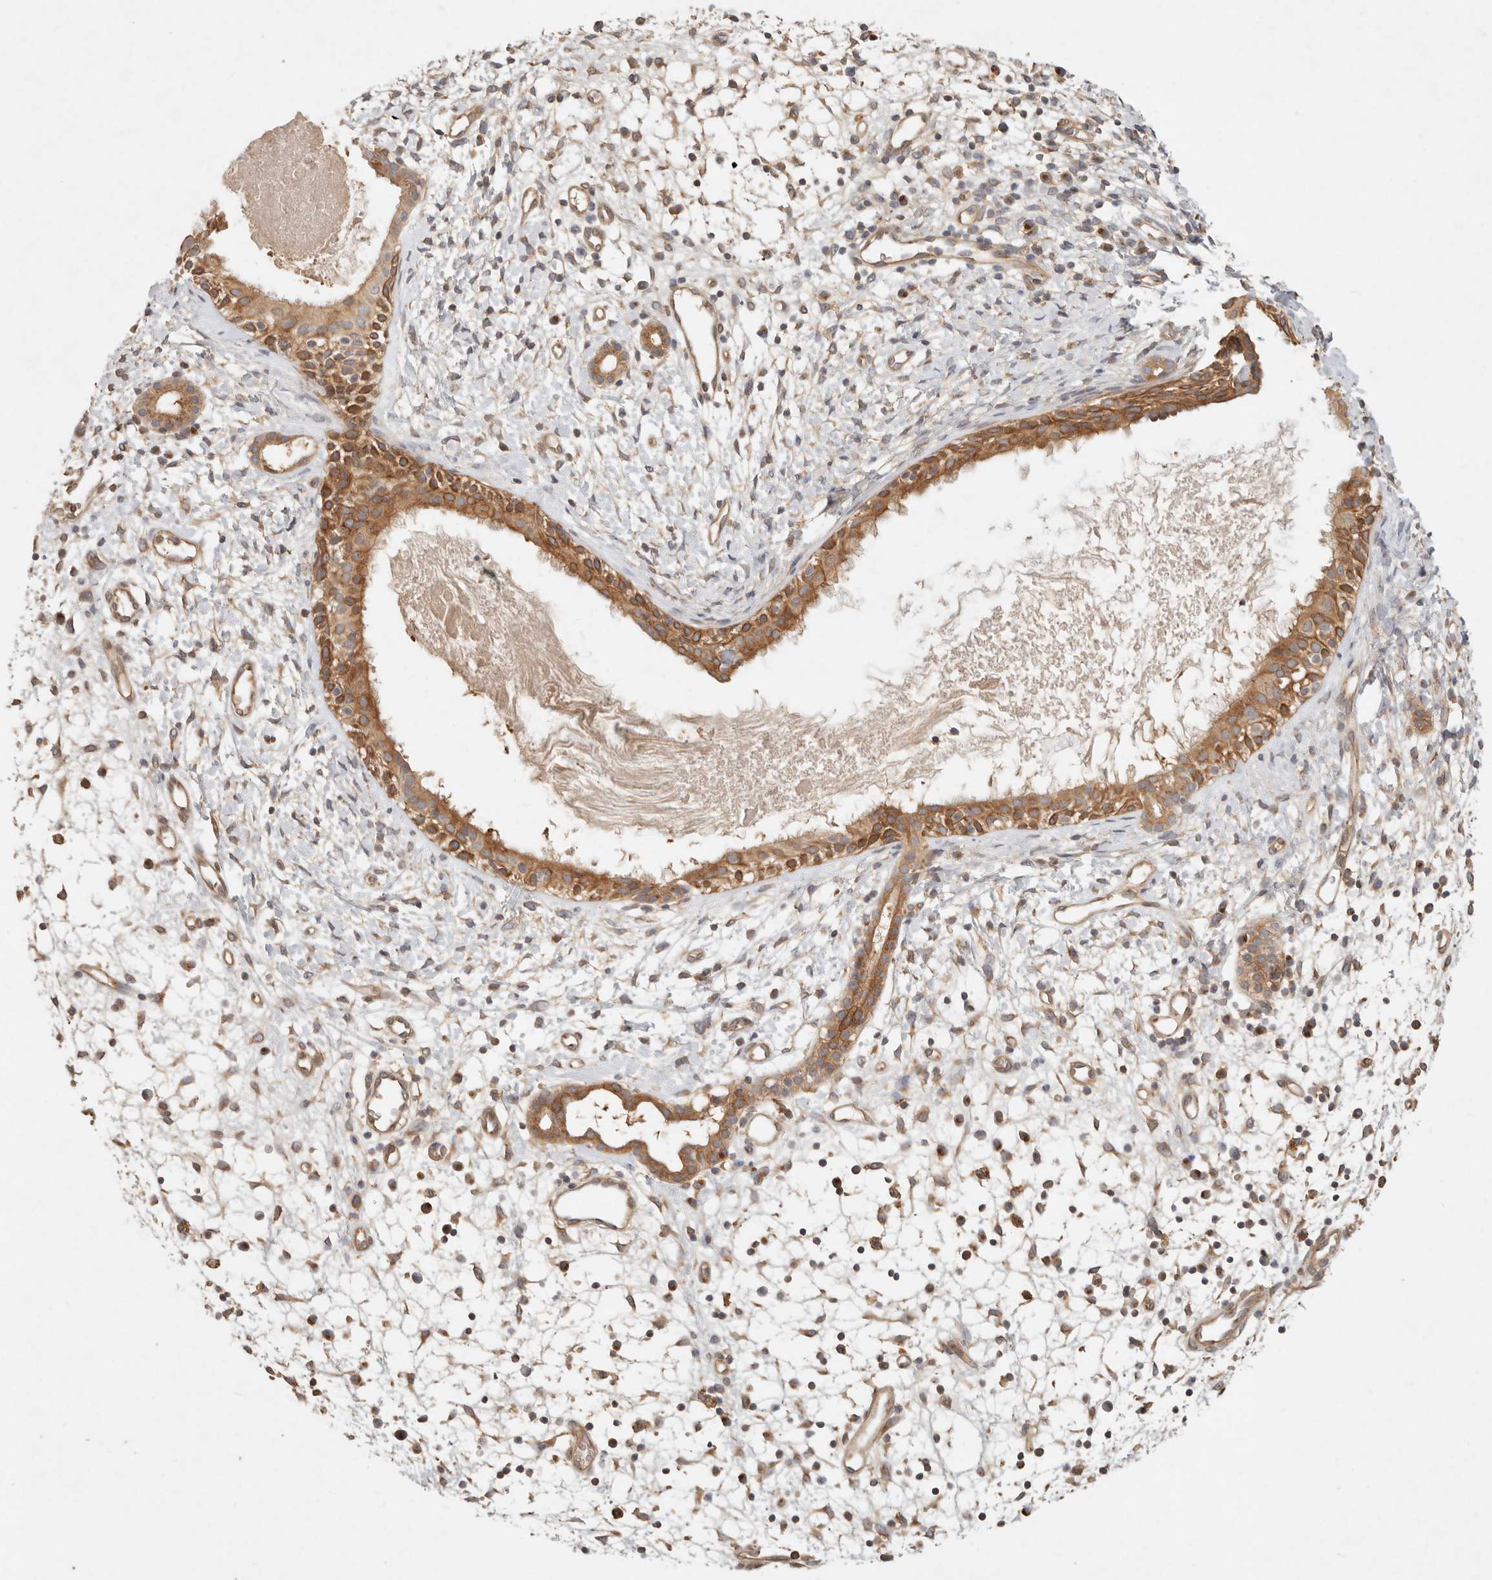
{"staining": {"intensity": "moderate", "quantity": ">75%", "location": "cytoplasmic/membranous"}, "tissue": "nasopharynx", "cell_type": "Respiratory epithelial cells", "image_type": "normal", "snomed": [{"axis": "morphology", "description": "Normal tissue, NOS"}, {"axis": "topography", "description": "Nasopharynx"}], "caption": "A high-resolution micrograph shows immunohistochemistry (IHC) staining of benign nasopharynx, which reveals moderate cytoplasmic/membranous positivity in approximately >75% of respiratory epithelial cells.", "gene": "HECTD3", "patient": {"sex": "male", "age": 22}}